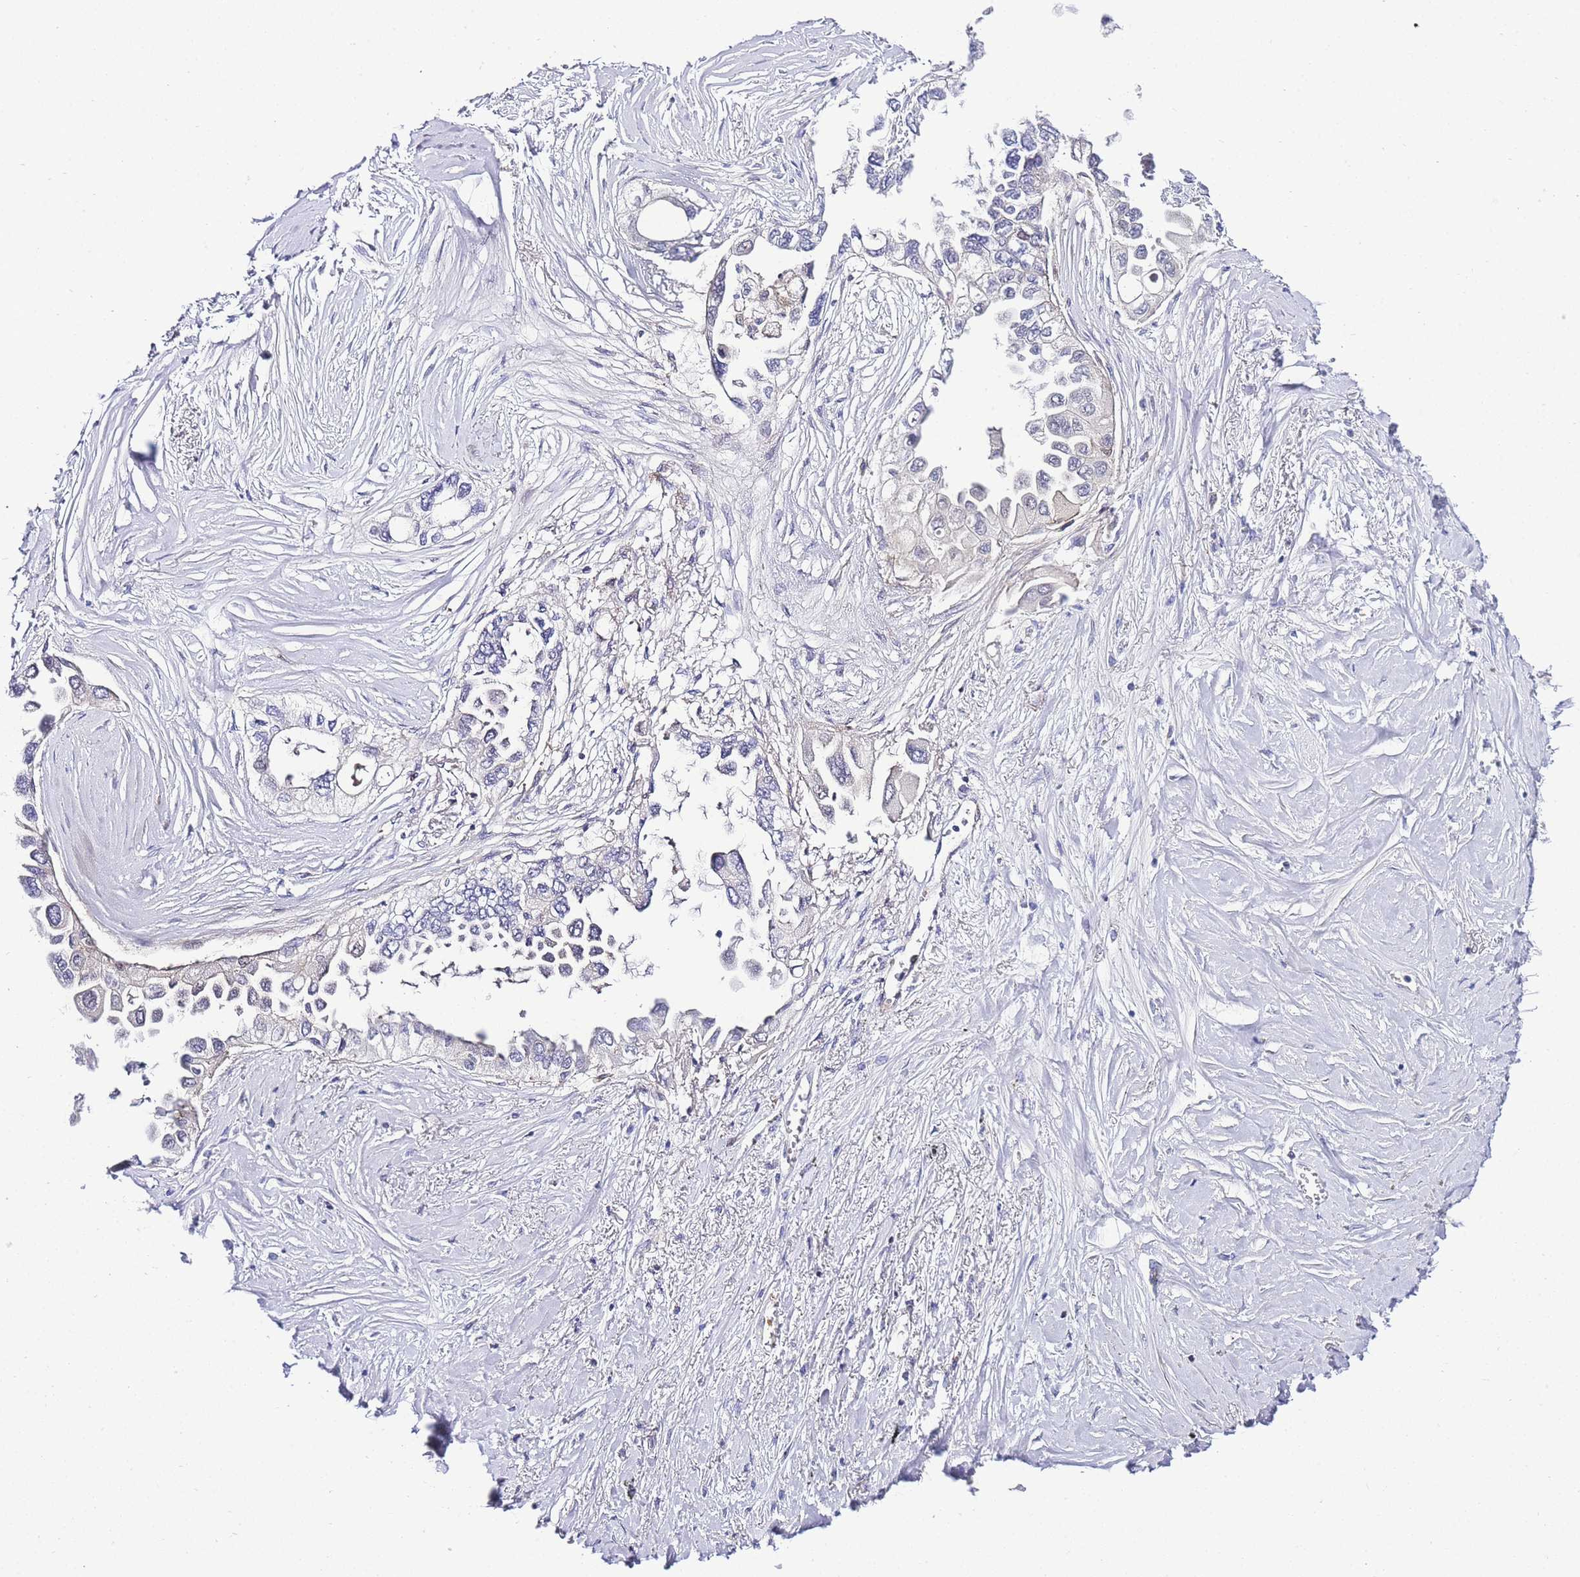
{"staining": {"intensity": "negative", "quantity": "none", "location": "none"}, "tissue": "lung cancer", "cell_type": "Tumor cells", "image_type": "cancer", "snomed": [{"axis": "morphology", "description": "Adenocarcinoma, NOS"}, {"axis": "topography", "description": "Lung"}], "caption": "Micrograph shows no protein positivity in tumor cells of lung cancer (adenocarcinoma) tissue.", "gene": "FBN3", "patient": {"sex": "female", "age": 76}}